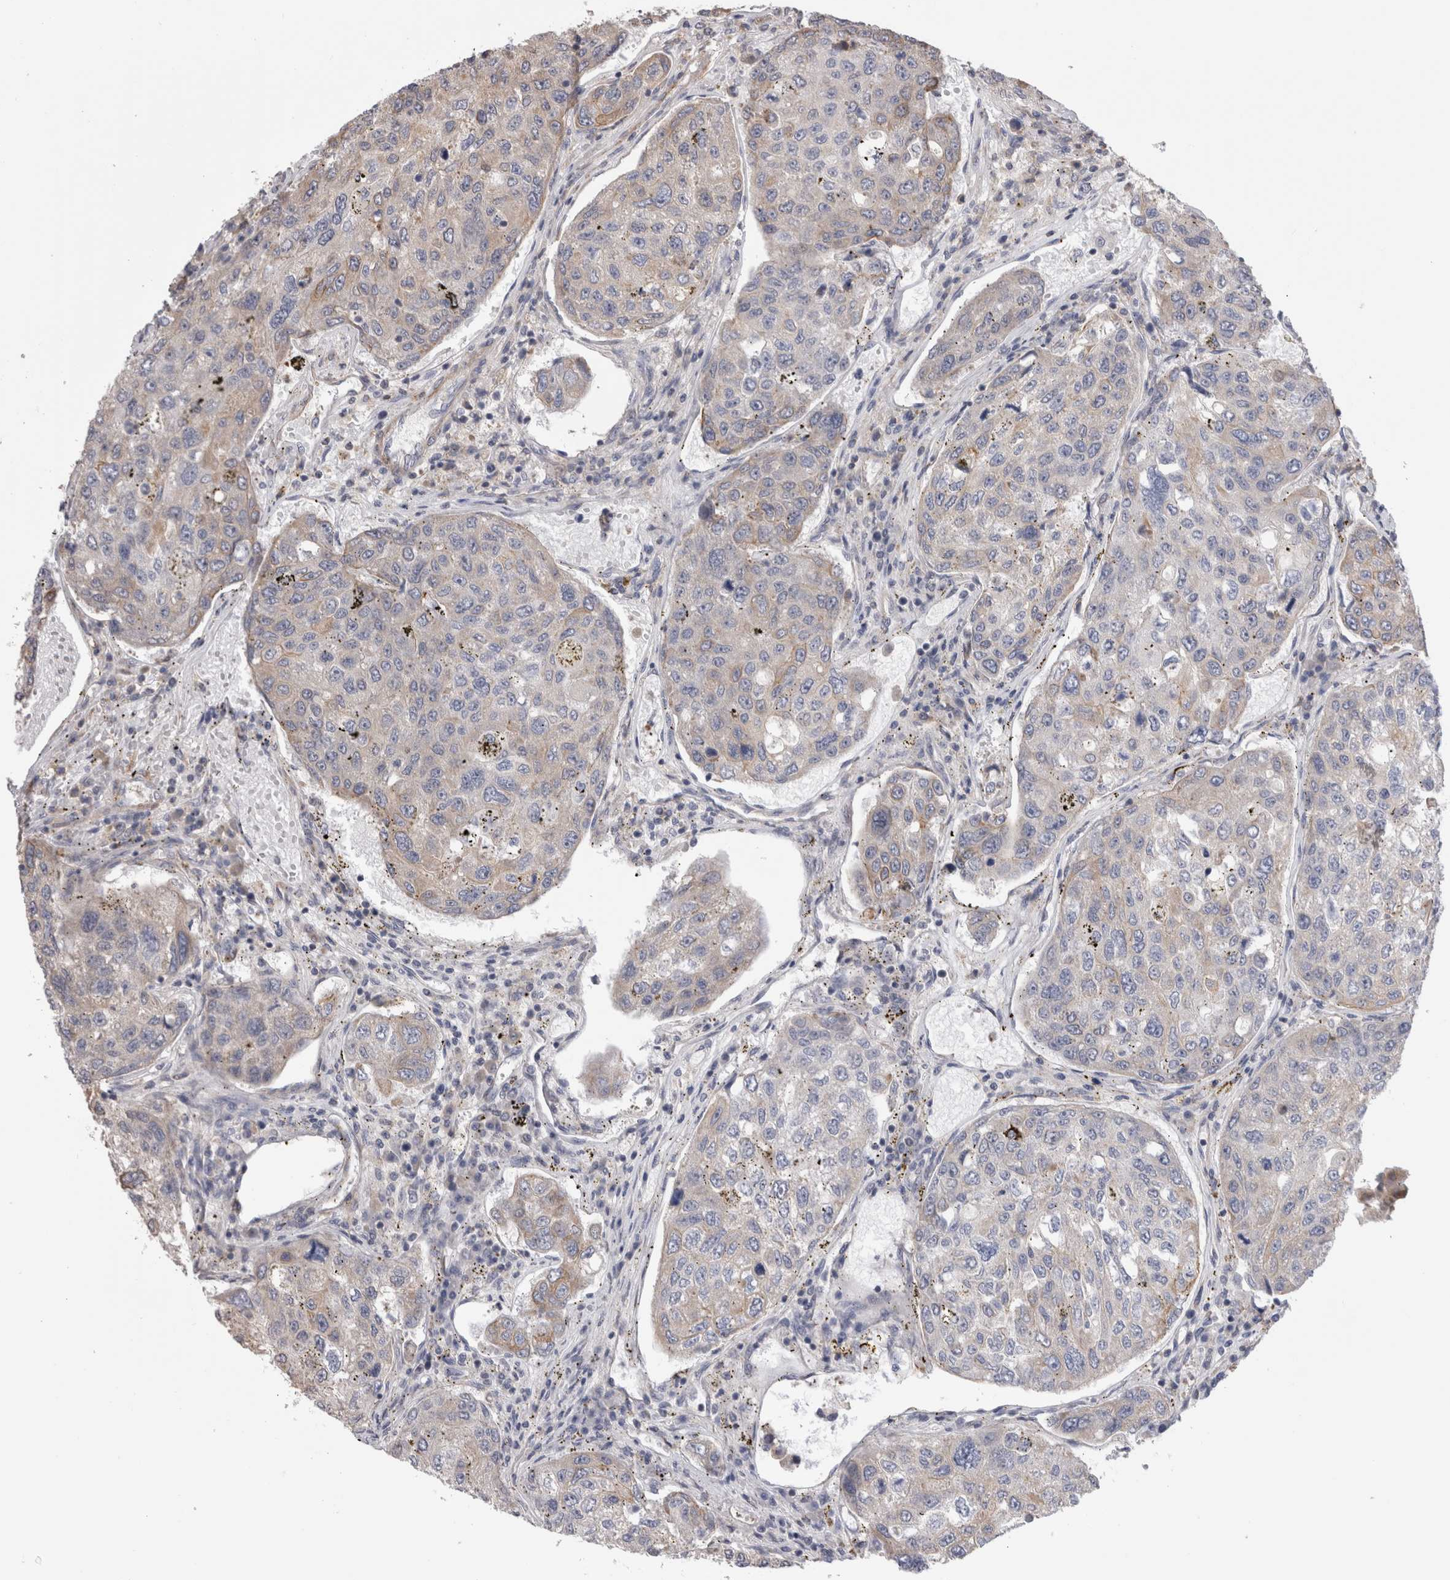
{"staining": {"intensity": "negative", "quantity": "none", "location": "none"}, "tissue": "urothelial cancer", "cell_type": "Tumor cells", "image_type": "cancer", "snomed": [{"axis": "morphology", "description": "Urothelial carcinoma, High grade"}, {"axis": "topography", "description": "Lymph node"}, {"axis": "topography", "description": "Urinary bladder"}], "caption": "This is an immunohistochemistry (IHC) photomicrograph of high-grade urothelial carcinoma. There is no staining in tumor cells.", "gene": "SMAP2", "patient": {"sex": "male", "age": 51}}